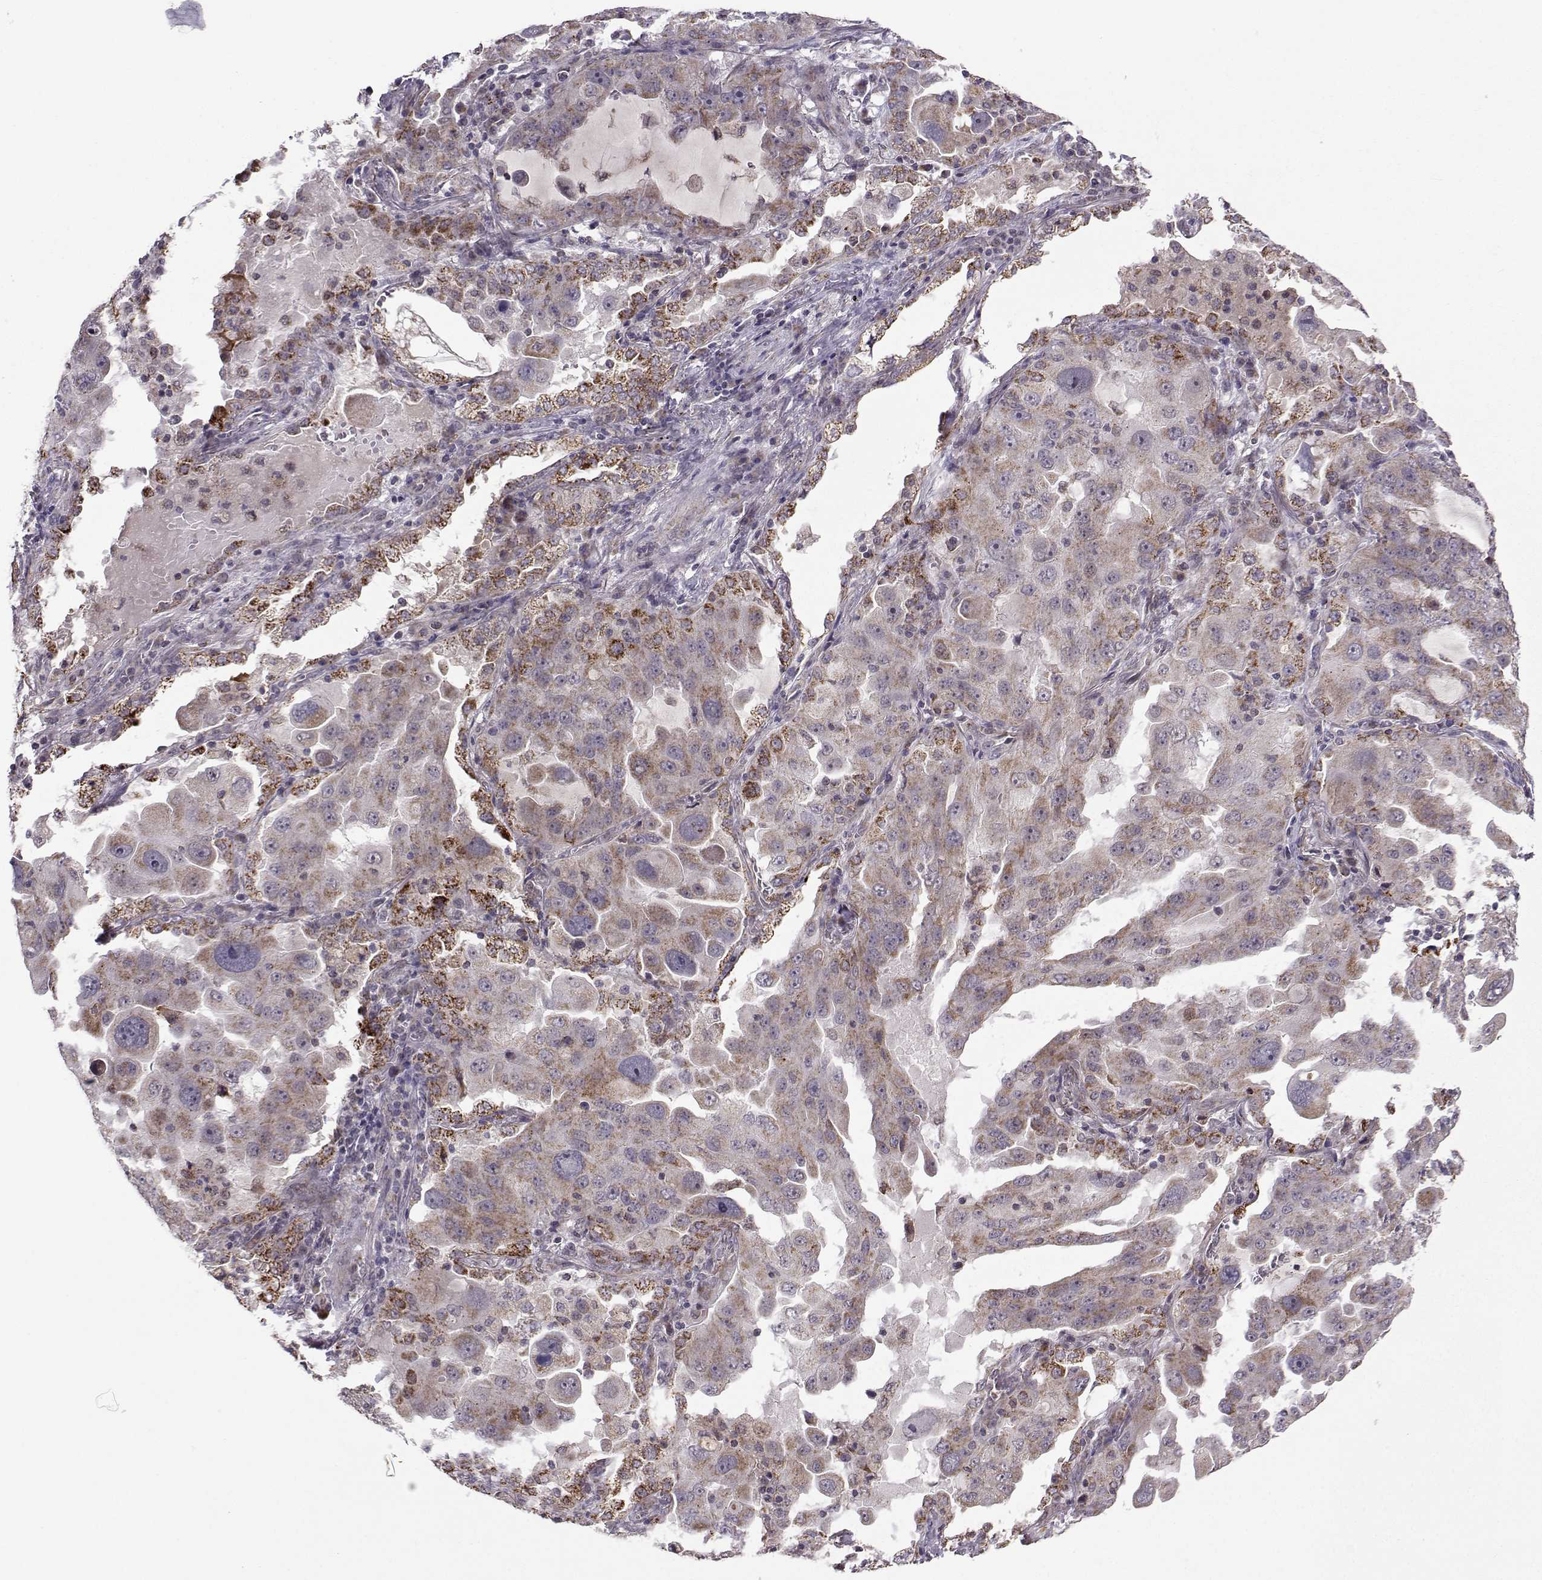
{"staining": {"intensity": "moderate", "quantity": "<25%", "location": "cytoplasmic/membranous"}, "tissue": "lung cancer", "cell_type": "Tumor cells", "image_type": "cancer", "snomed": [{"axis": "morphology", "description": "Adenocarcinoma, NOS"}, {"axis": "topography", "description": "Lung"}], "caption": "This is a photomicrograph of immunohistochemistry (IHC) staining of adenocarcinoma (lung), which shows moderate positivity in the cytoplasmic/membranous of tumor cells.", "gene": "NECAB3", "patient": {"sex": "female", "age": 61}}